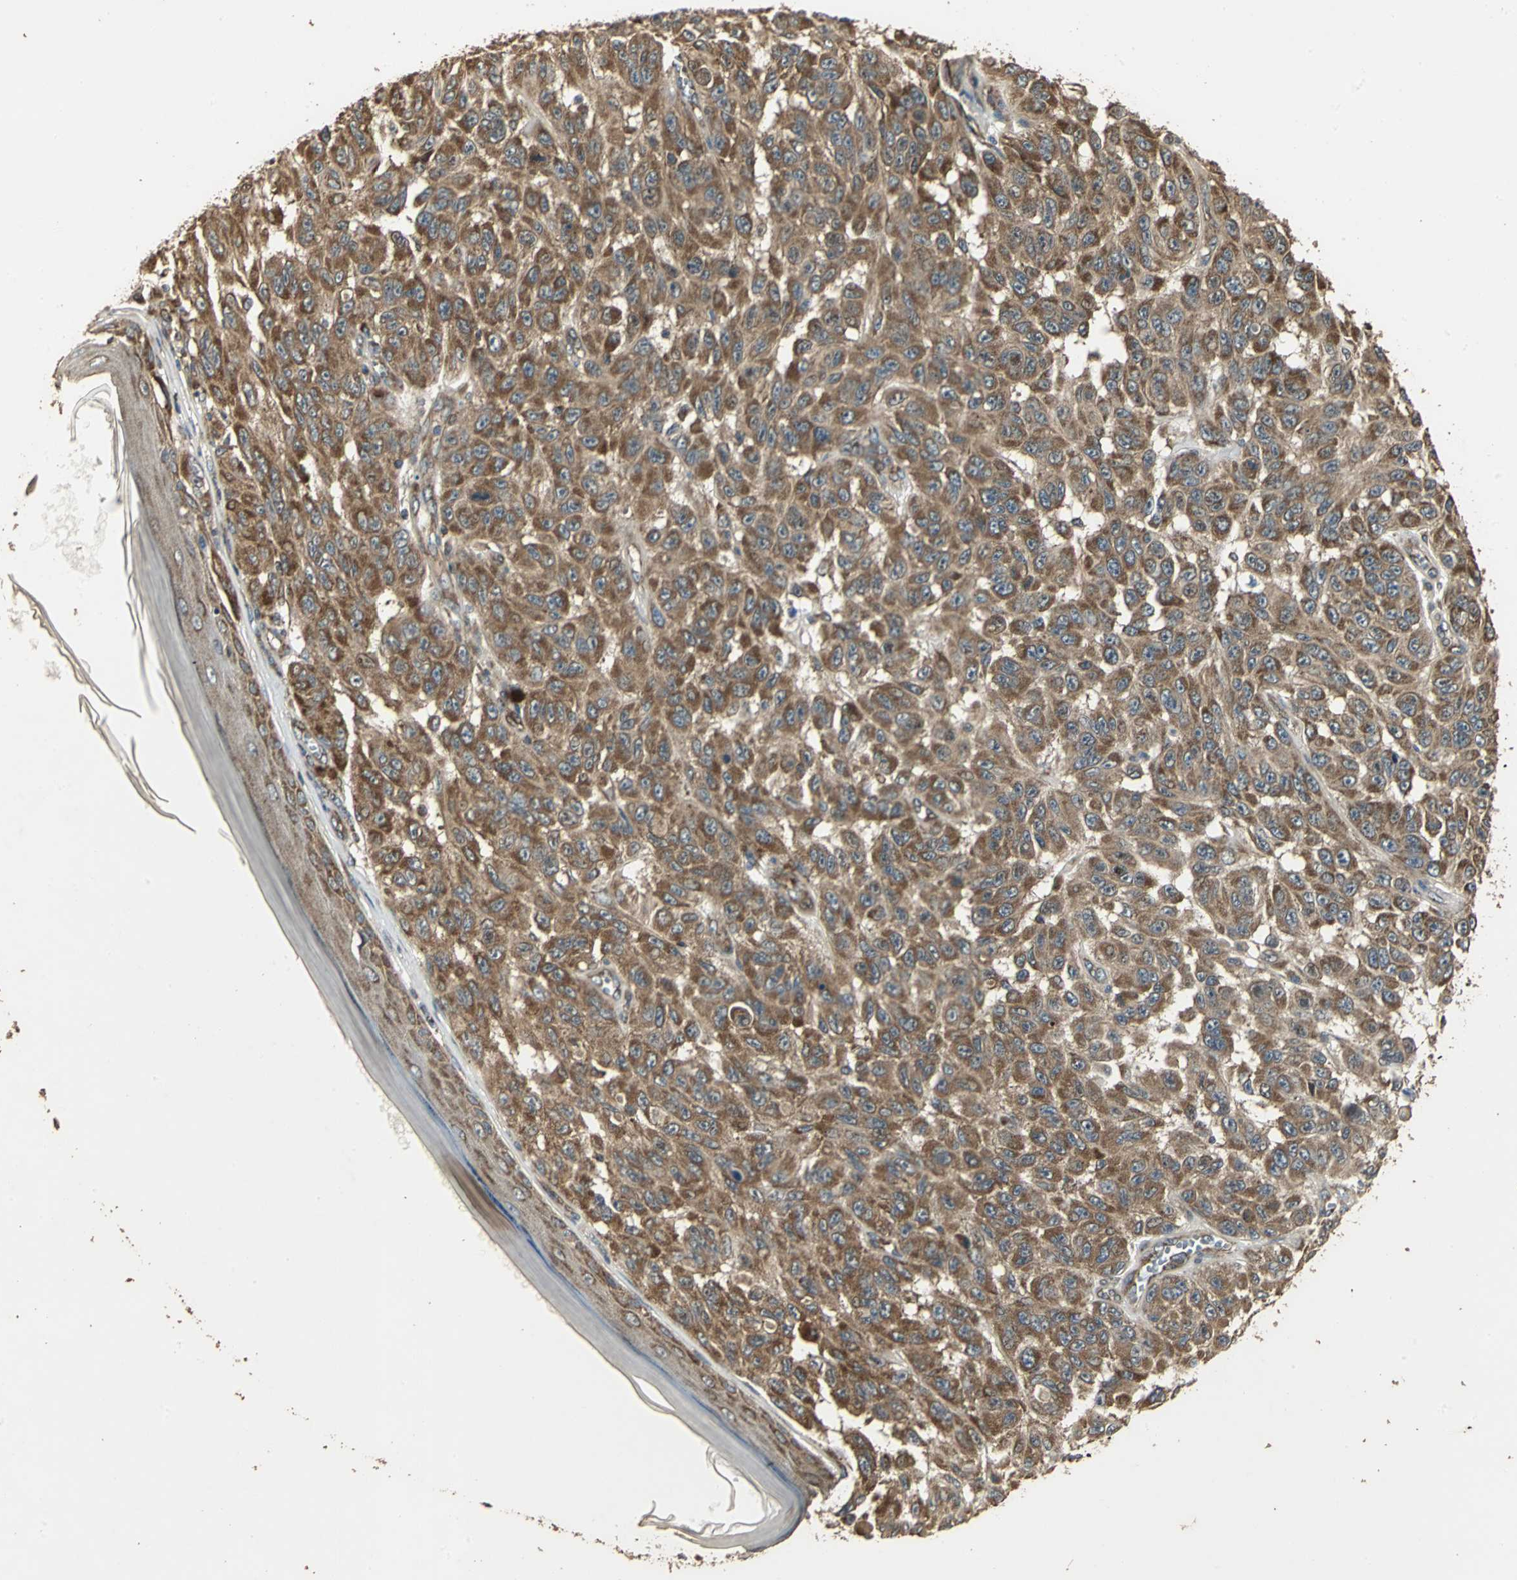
{"staining": {"intensity": "strong", "quantity": ">75%", "location": "cytoplasmic/membranous"}, "tissue": "melanoma", "cell_type": "Tumor cells", "image_type": "cancer", "snomed": [{"axis": "morphology", "description": "Malignant melanoma, NOS"}, {"axis": "topography", "description": "Skin"}], "caption": "Tumor cells demonstrate high levels of strong cytoplasmic/membranous expression in about >75% of cells in human melanoma.", "gene": "KANK1", "patient": {"sex": "male", "age": 30}}